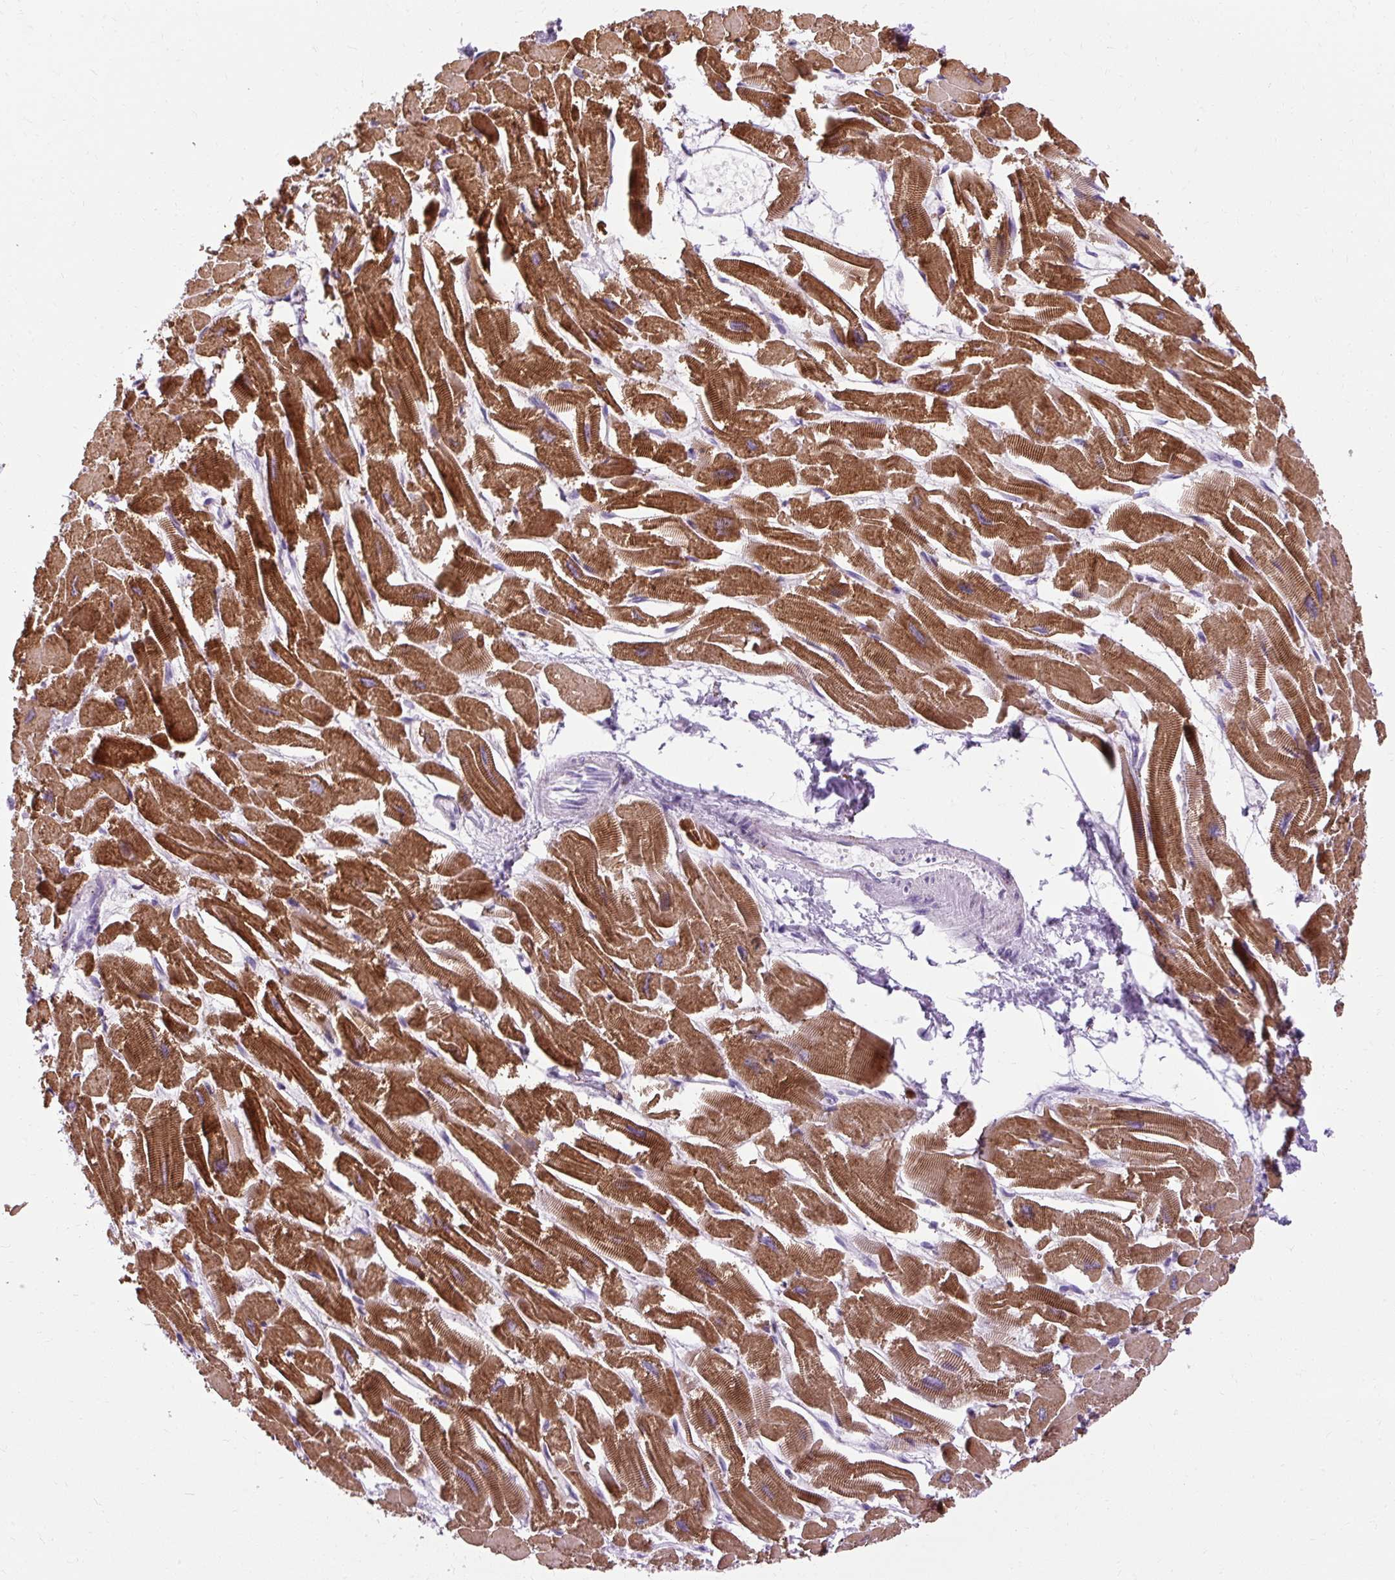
{"staining": {"intensity": "moderate", "quantity": ">75%", "location": "cytoplasmic/membranous"}, "tissue": "heart muscle", "cell_type": "Cardiomyocytes", "image_type": "normal", "snomed": [{"axis": "morphology", "description": "Normal tissue, NOS"}, {"axis": "topography", "description": "Heart"}], "caption": "A medium amount of moderate cytoplasmic/membranous positivity is appreciated in approximately >75% of cardiomyocytes in normal heart muscle.", "gene": "B3GNT4", "patient": {"sex": "male", "age": 54}}